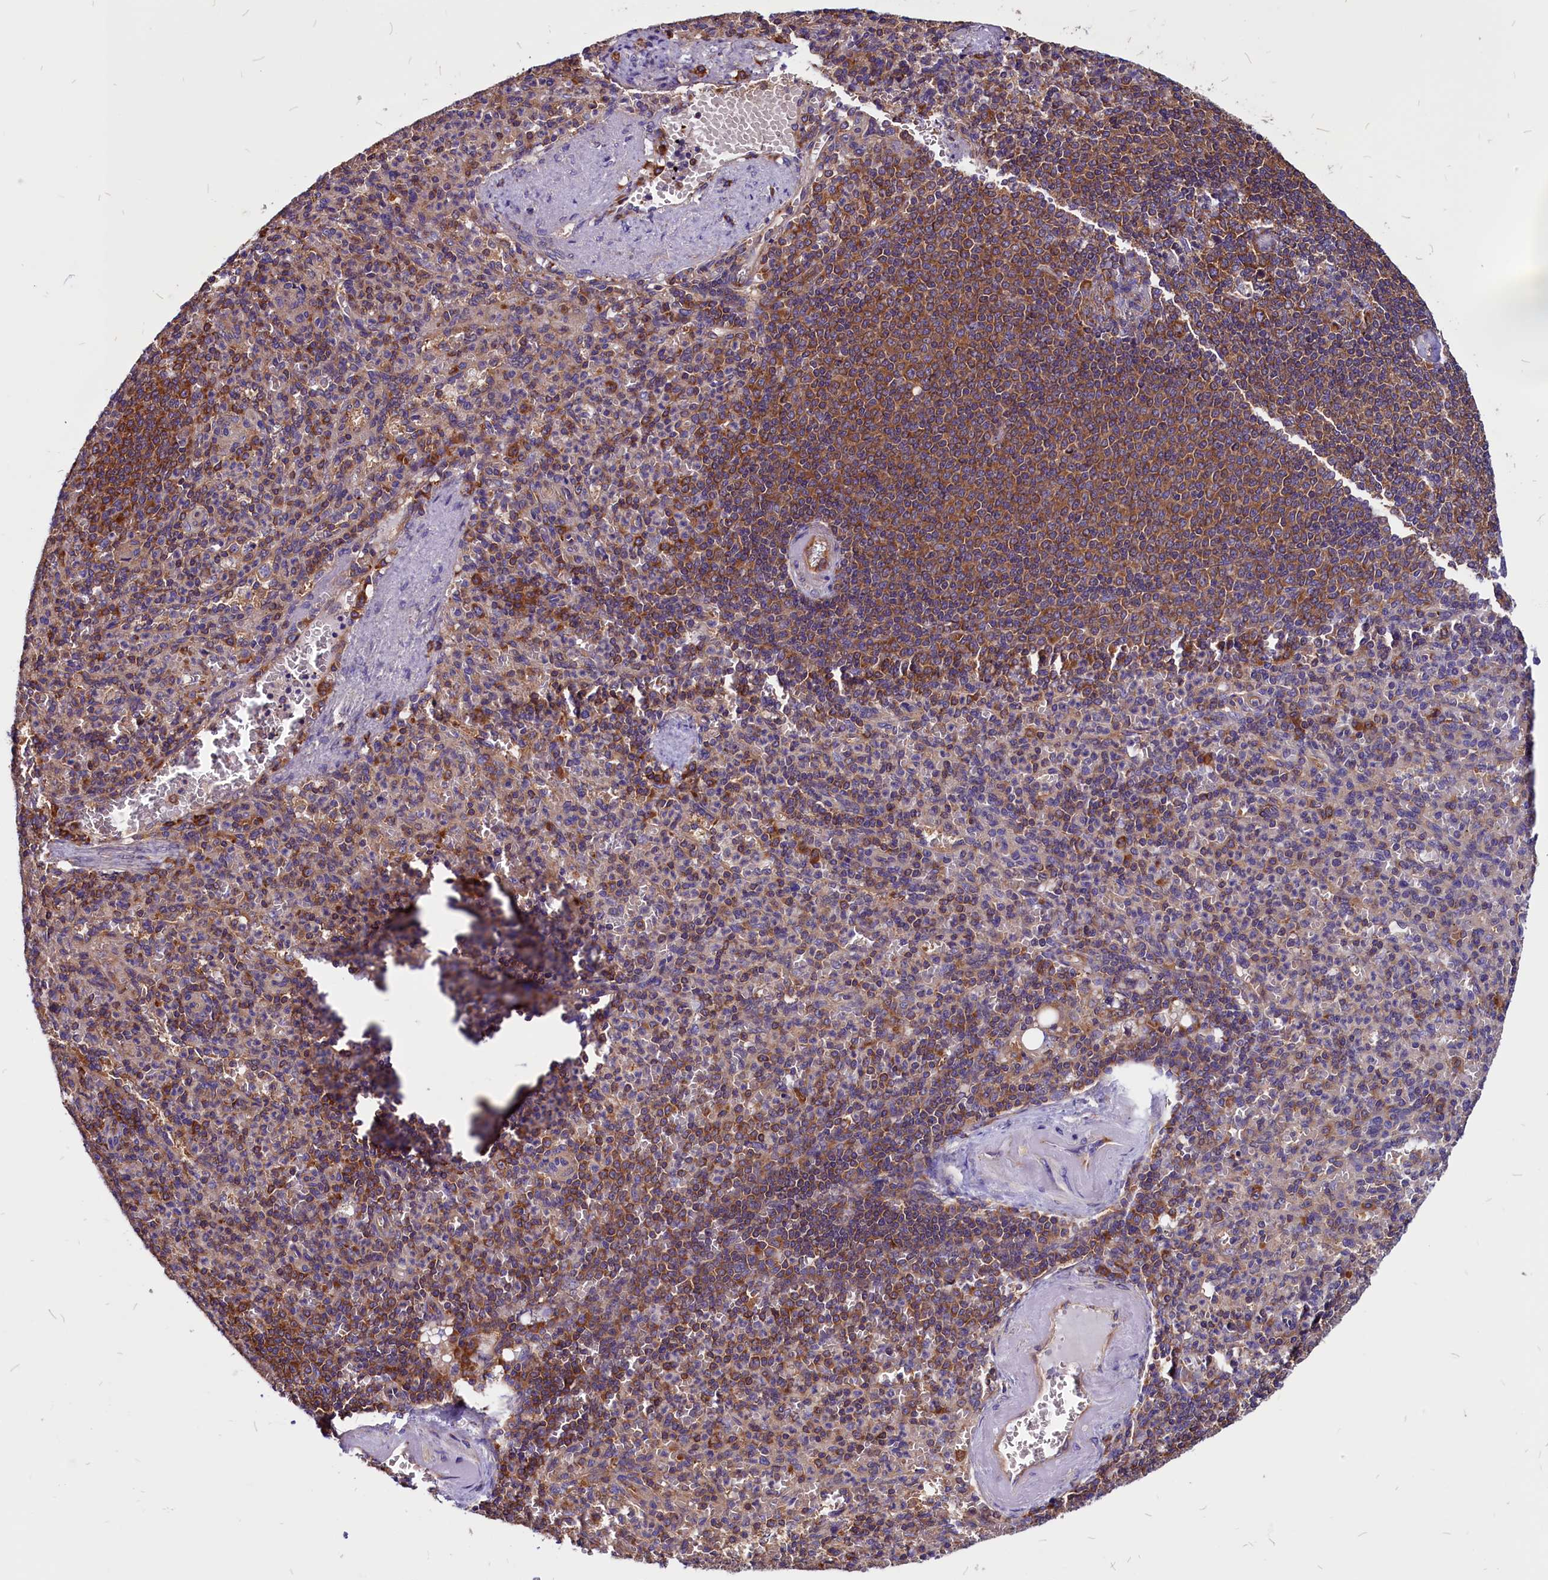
{"staining": {"intensity": "strong", "quantity": "25%-75%", "location": "cytoplasmic/membranous"}, "tissue": "spleen", "cell_type": "Cells in red pulp", "image_type": "normal", "snomed": [{"axis": "morphology", "description": "Normal tissue, NOS"}, {"axis": "topography", "description": "Spleen"}], "caption": "Spleen stained with immunohistochemistry (IHC) displays strong cytoplasmic/membranous staining in about 25%-75% of cells in red pulp. Using DAB (3,3'-diaminobenzidine) (brown) and hematoxylin (blue) stains, captured at high magnification using brightfield microscopy.", "gene": "EIF3G", "patient": {"sex": "female", "age": 74}}